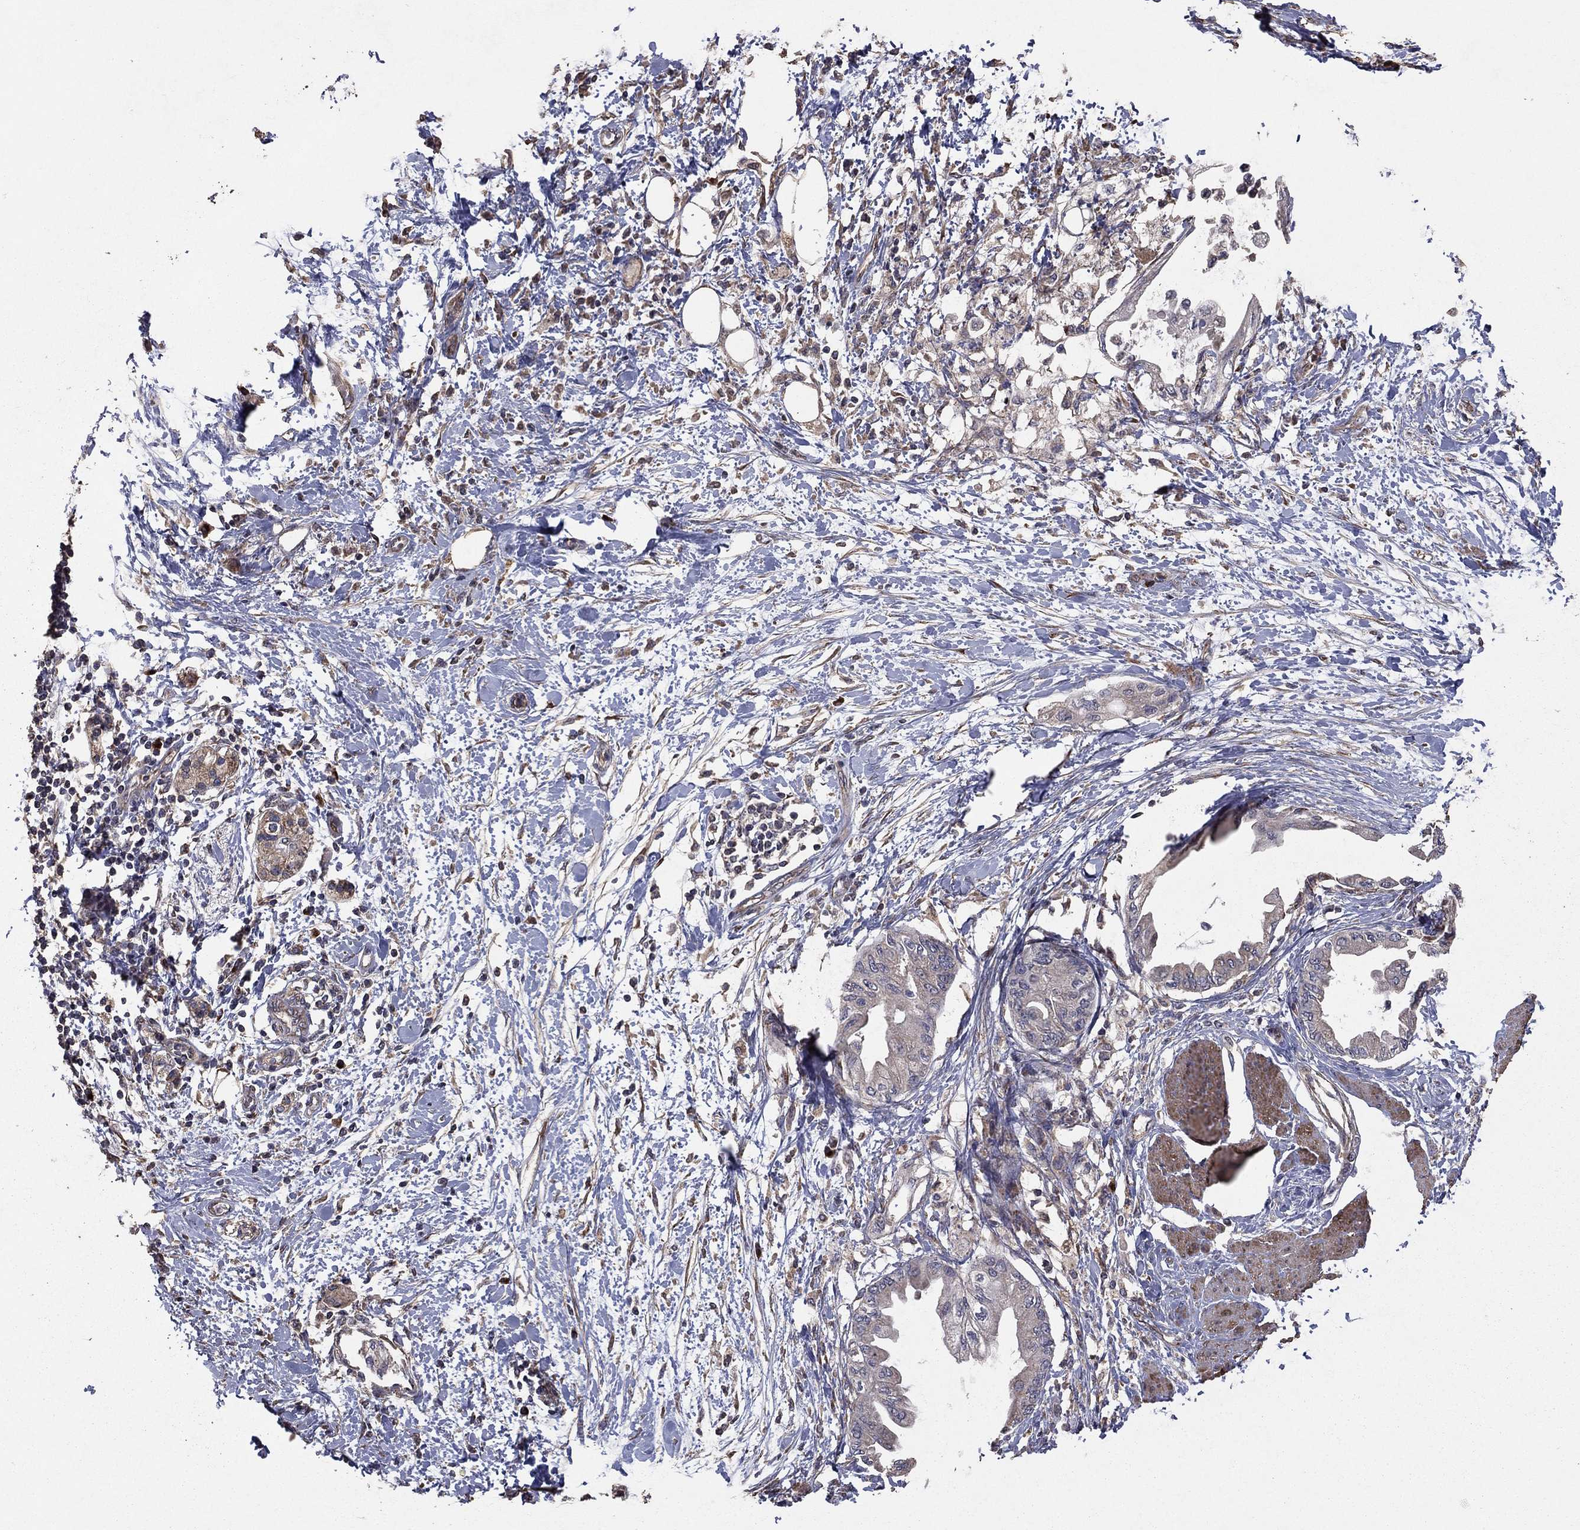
{"staining": {"intensity": "negative", "quantity": "none", "location": "none"}, "tissue": "pancreatic cancer", "cell_type": "Tumor cells", "image_type": "cancer", "snomed": [{"axis": "morphology", "description": "Normal tissue, NOS"}, {"axis": "morphology", "description": "Adenocarcinoma, NOS"}, {"axis": "topography", "description": "Pancreas"}, {"axis": "topography", "description": "Duodenum"}], "caption": "DAB (3,3'-diaminobenzidine) immunohistochemical staining of pancreatic cancer (adenocarcinoma) displays no significant staining in tumor cells.", "gene": "FLT4", "patient": {"sex": "female", "age": 60}}